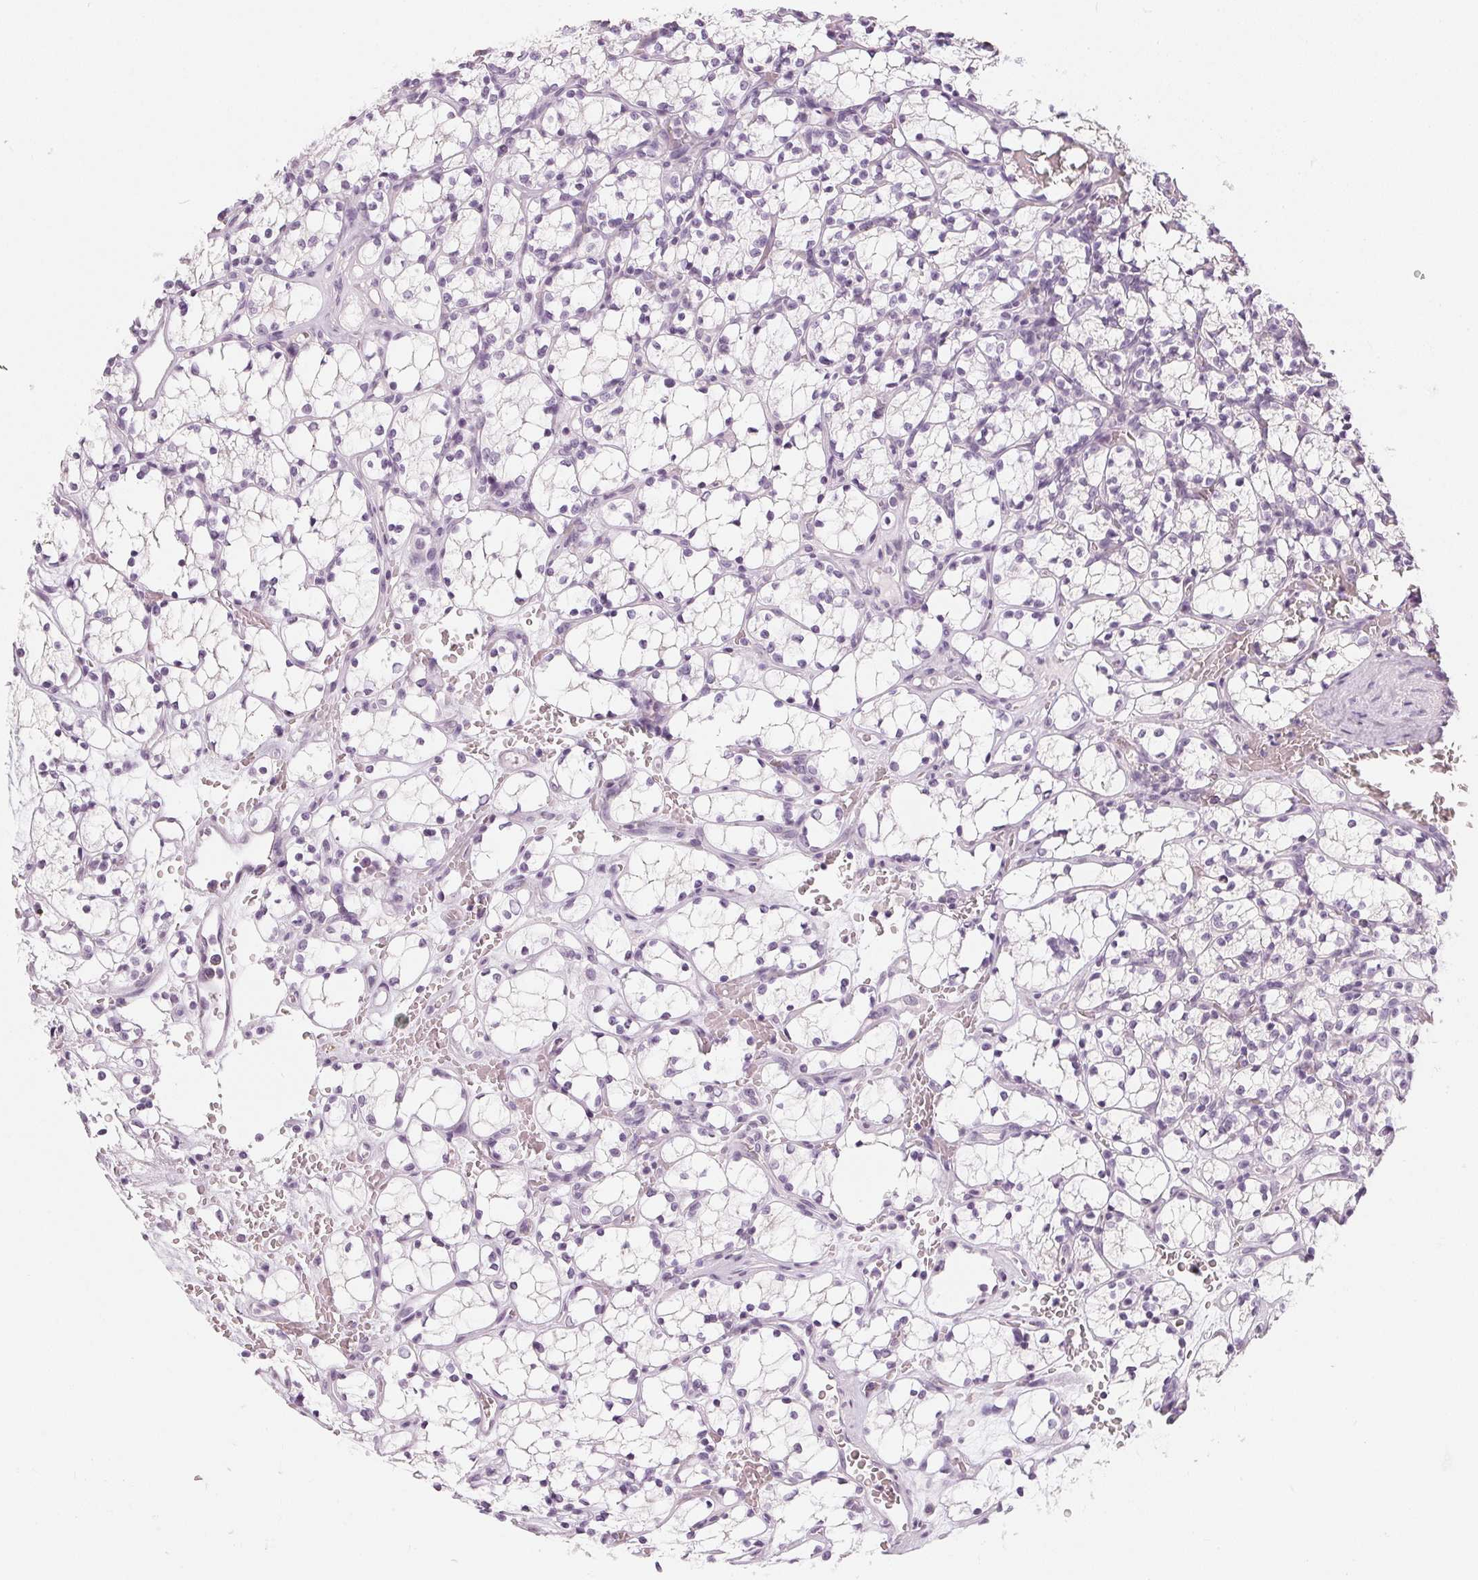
{"staining": {"intensity": "negative", "quantity": "none", "location": "none"}, "tissue": "renal cancer", "cell_type": "Tumor cells", "image_type": "cancer", "snomed": [{"axis": "morphology", "description": "Adenocarcinoma, NOS"}, {"axis": "topography", "description": "Kidney"}], "caption": "Adenocarcinoma (renal) was stained to show a protein in brown. There is no significant positivity in tumor cells.", "gene": "CHST4", "patient": {"sex": "female", "age": 69}}